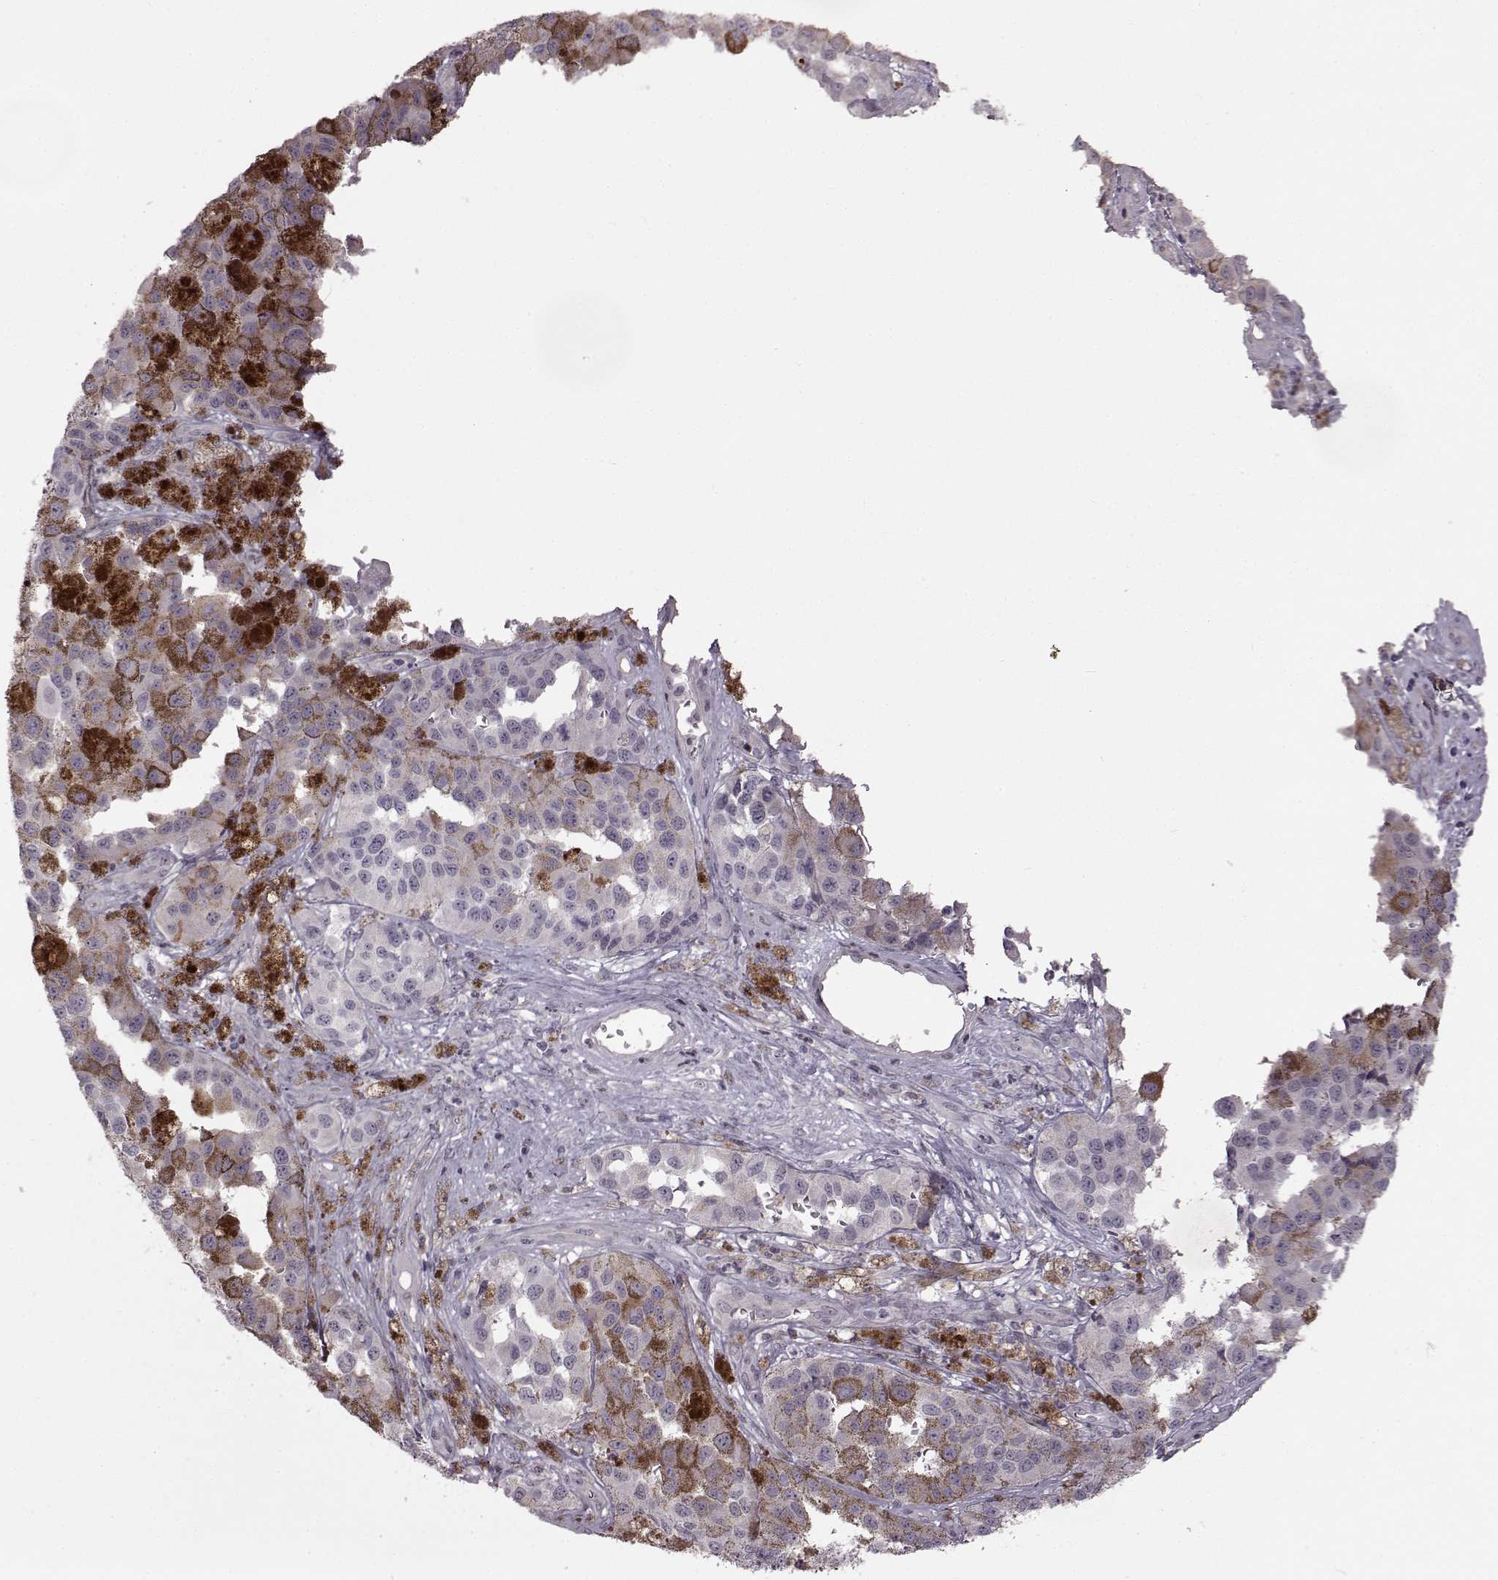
{"staining": {"intensity": "negative", "quantity": "none", "location": "none"}, "tissue": "melanoma", "cell_type": "Tumor cells", "image_type": "cancer", "snomed": [{"axis": "morphology", "description": "Malignant melanoma, NOS"}, {"axis": "topography", "description": "Skin"}], "caption": "There is no significant positivity in tumor cells of malignant melanoma.", "gene": "GAL", "patient": {"sex": "female", "age": 58}}